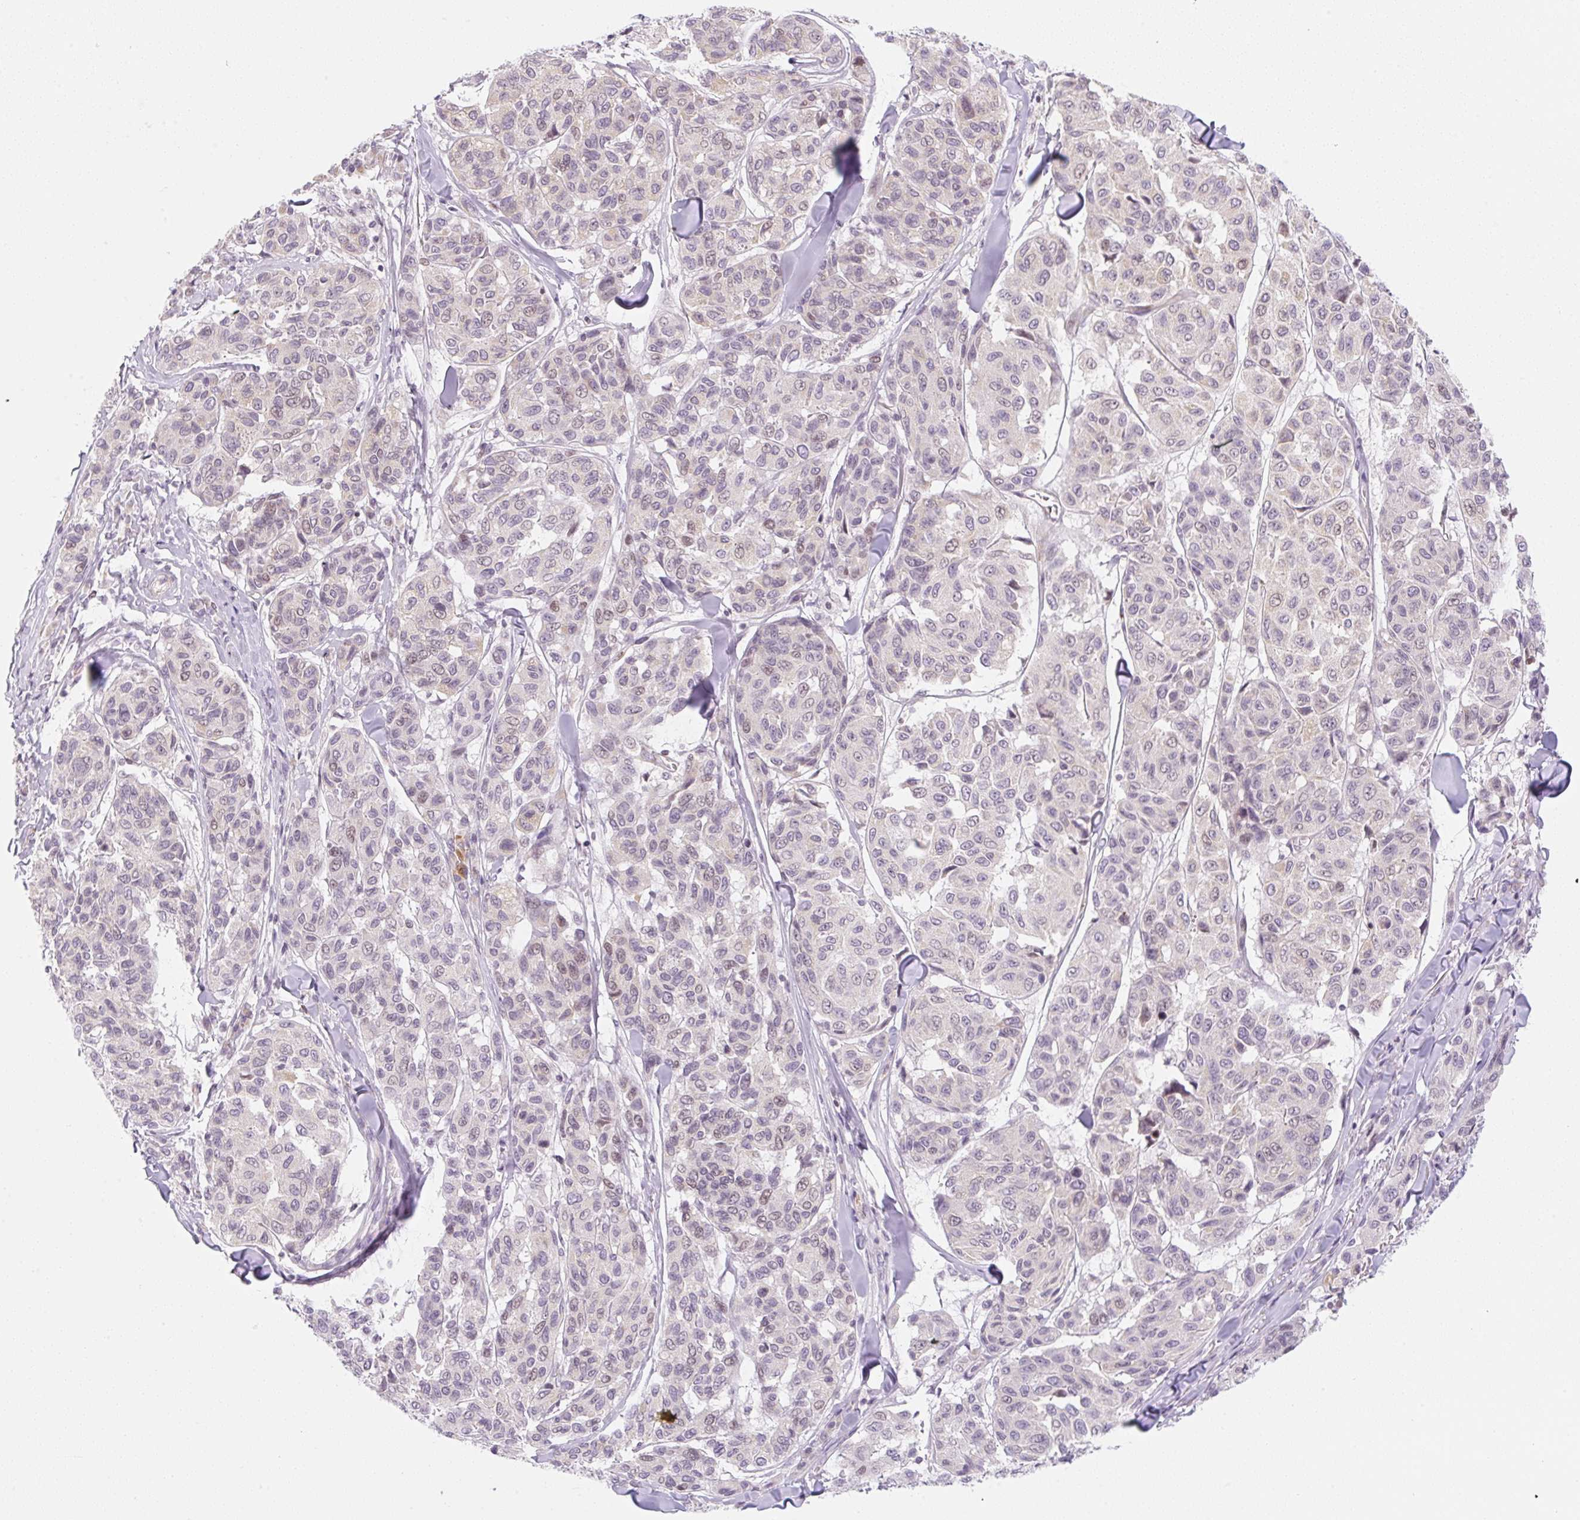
{"staining": {"intensity": "weak", "quantity": "25%-75%", "location": "cytoplasmic/membranous,nuclear"}, "tissue": "melanoma", "cell_type": "Tumor cells", "image_type": "cancer", "snomed": [{"axis": "morphology", "description": "Malignant melanoma, NOS"}, {"axis": "topography", "description": "Skin"}], "caption": "Protein analysis of melanoma tissue displays weak cytoplasmic/membranous and nuclear expression in approximately 25%-75% of tumor cells.", "gene": "CASKIN1", "patient": {"sex": "female", "age": 66}}